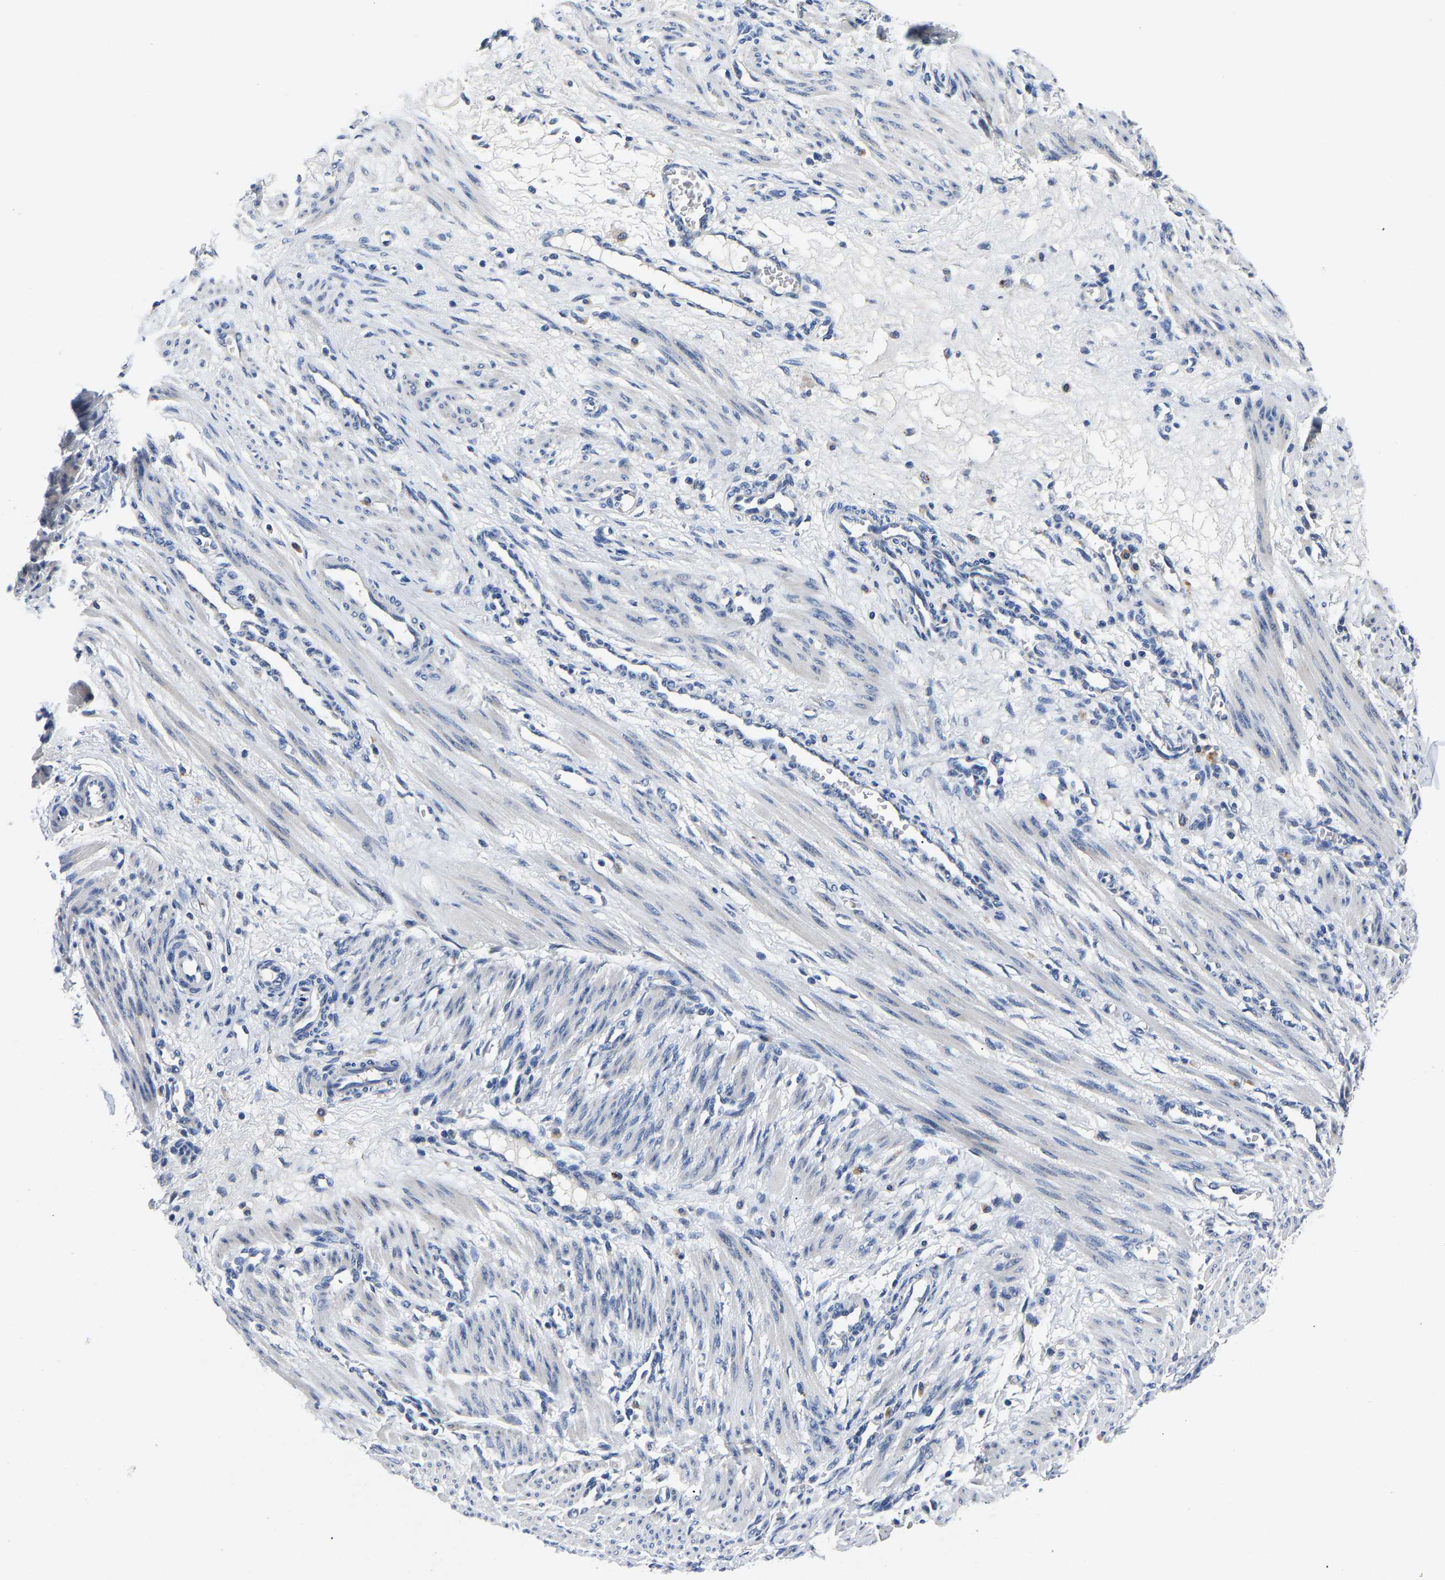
{"staining": {"intensity": "negative", "quantity": "none", "location": "none"}, "tissue": "smooth muscle", "cell_type": "Smooth muscle cells", "image_type": "normal", "snomed": [{"axis": "morphology", "description": "Normal tissue, NOS"}, {"axis": "topography", "description": "Endometrium"}], "caption": "Image shows no protein expression in smooth muscle cells of normal smooth muscle.", "gene": "TOR1B", "patient": {"sex": "female", "age": 33}}